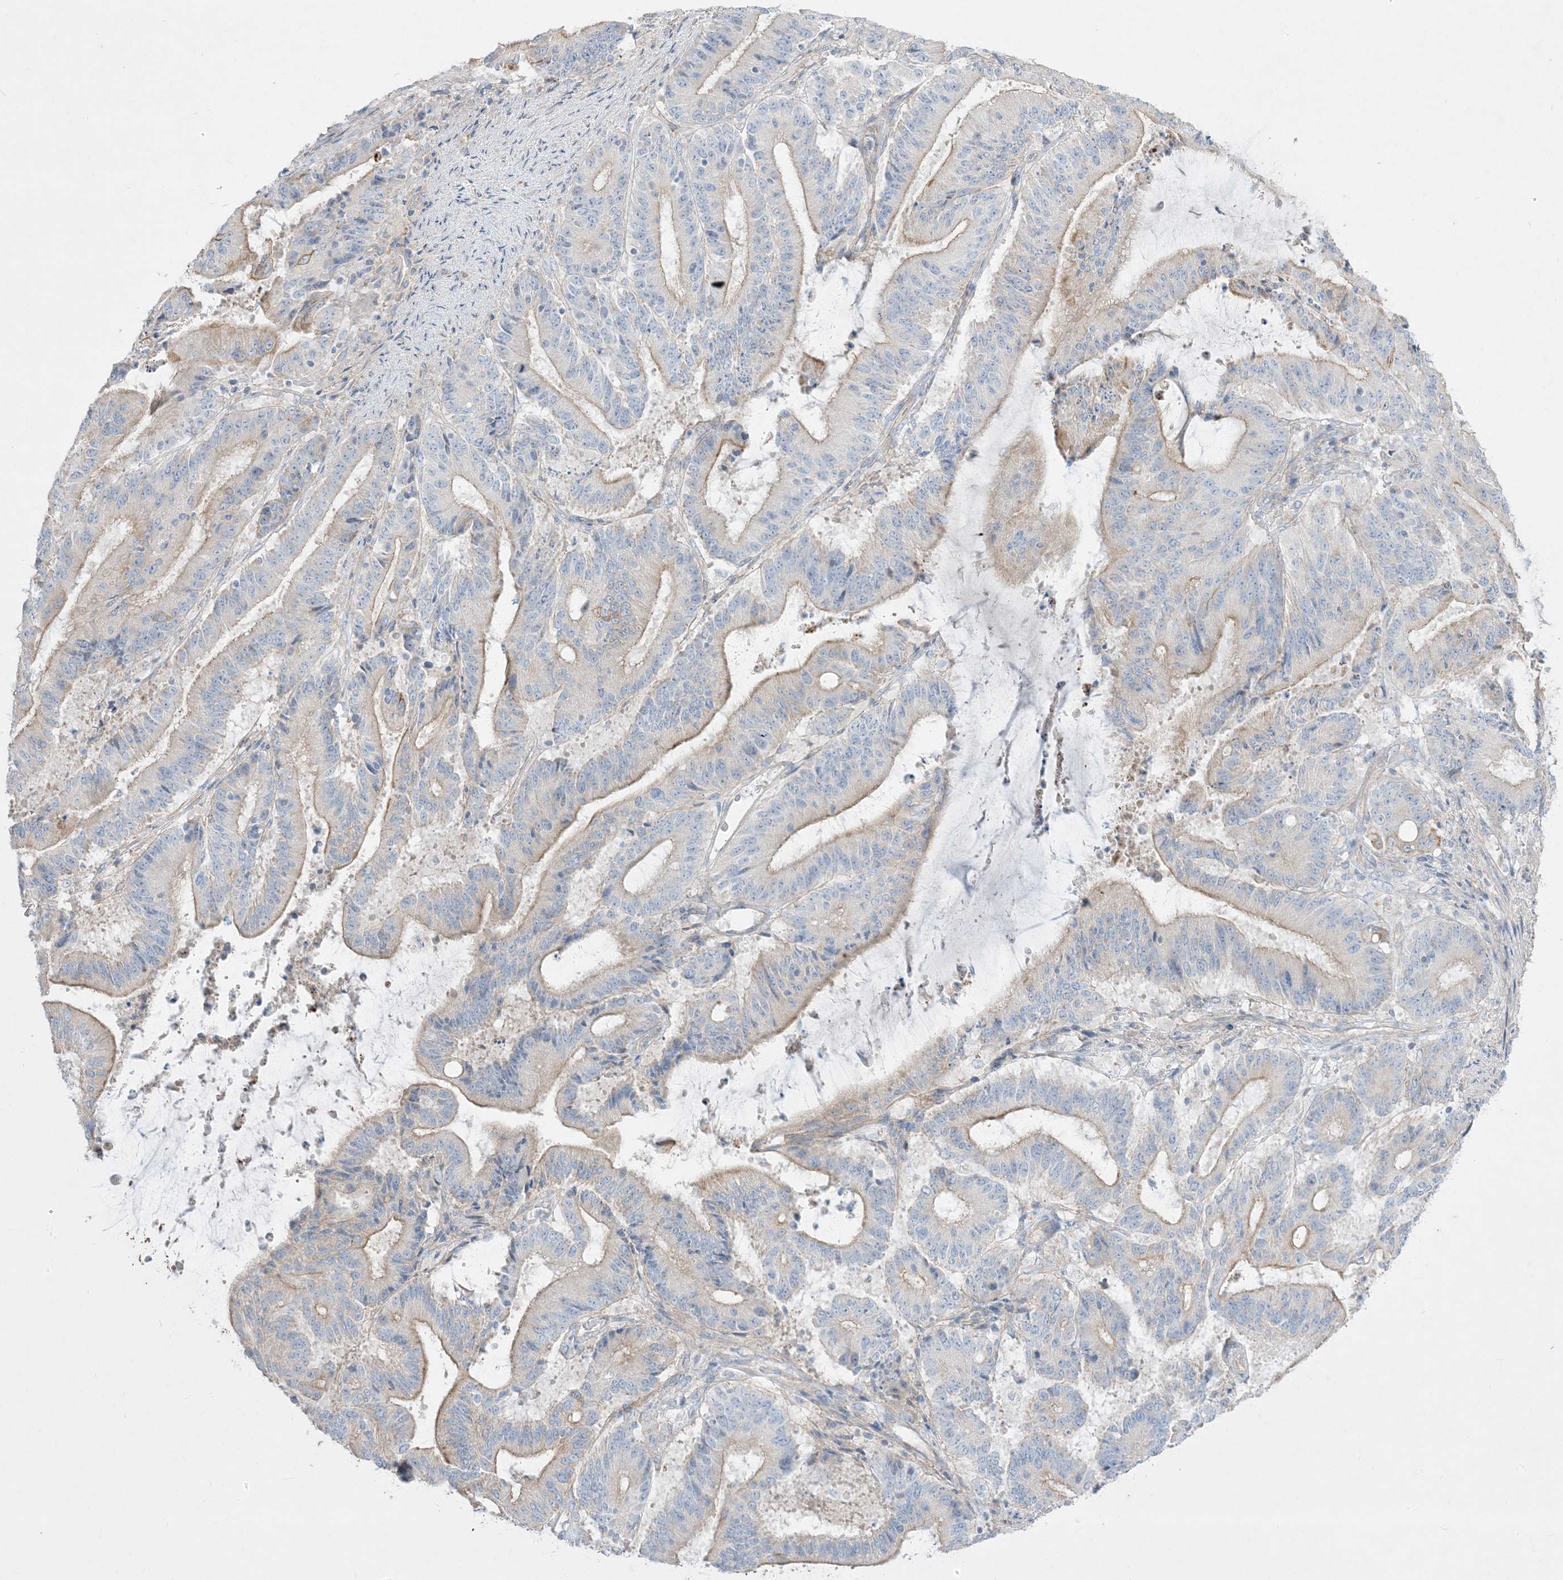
{"staining": {"intensity": "moderate", "quantity": "25%-75%", "location": "cytoplasmic/membranous"}, "tissue": "liver cancer", "cell_type": "Tumor cells", "image_type": "cancer", "snomed": [{"axis": "morphology", "description": "Normal tissue, NOS"}, {"axis": "morphology", "description": "Cholangiocarcinoma"}, {"axis": "topography", "description": "Liver"}, {"axis": "topography", "description": "Peripheral nerve tissue"}], "caption": "An IHC image of neoplastic tissue is shown. Protein staining in brown highlights moderate cytoplasmic/membranous positivity in cholangiocarcinoma (liver) within tumor cells.", "gene": "ARHGEF9", "patient": {"sex": "female", "age": 73}}